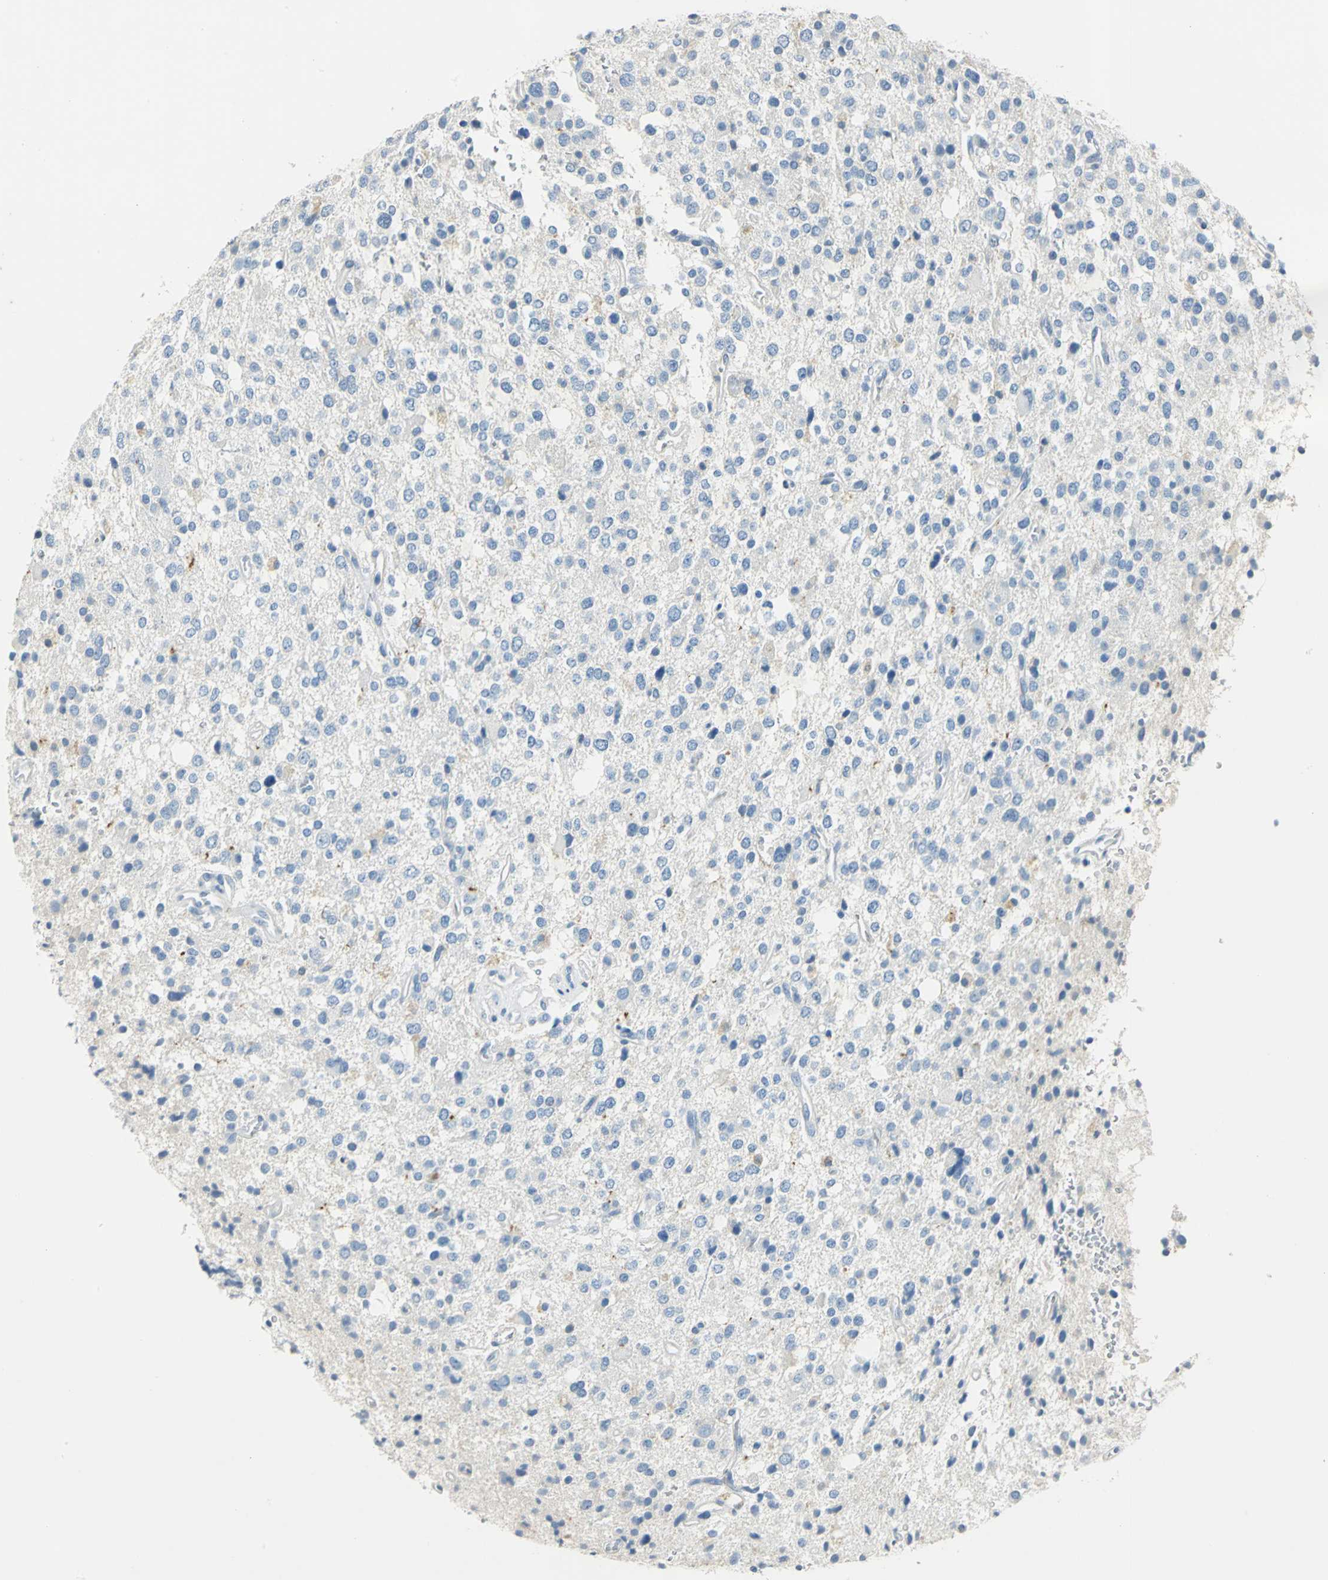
{"staining": {"intensity": "negative", "quantity": "none", "location": "none"}, "tissue": "glioma", "cell_type": "Tumor cells", "image_type": "cancer", "snomed": [{"axis": "morphology", "description": "Glioma, malignant, High grade"}, {"axis": "topography", "description": "Brain"}], "caption": "Tumor cells show no significant expression in glioma.", "gene": "ANXA4", "patient": {"sex": "male", "age": 47}}